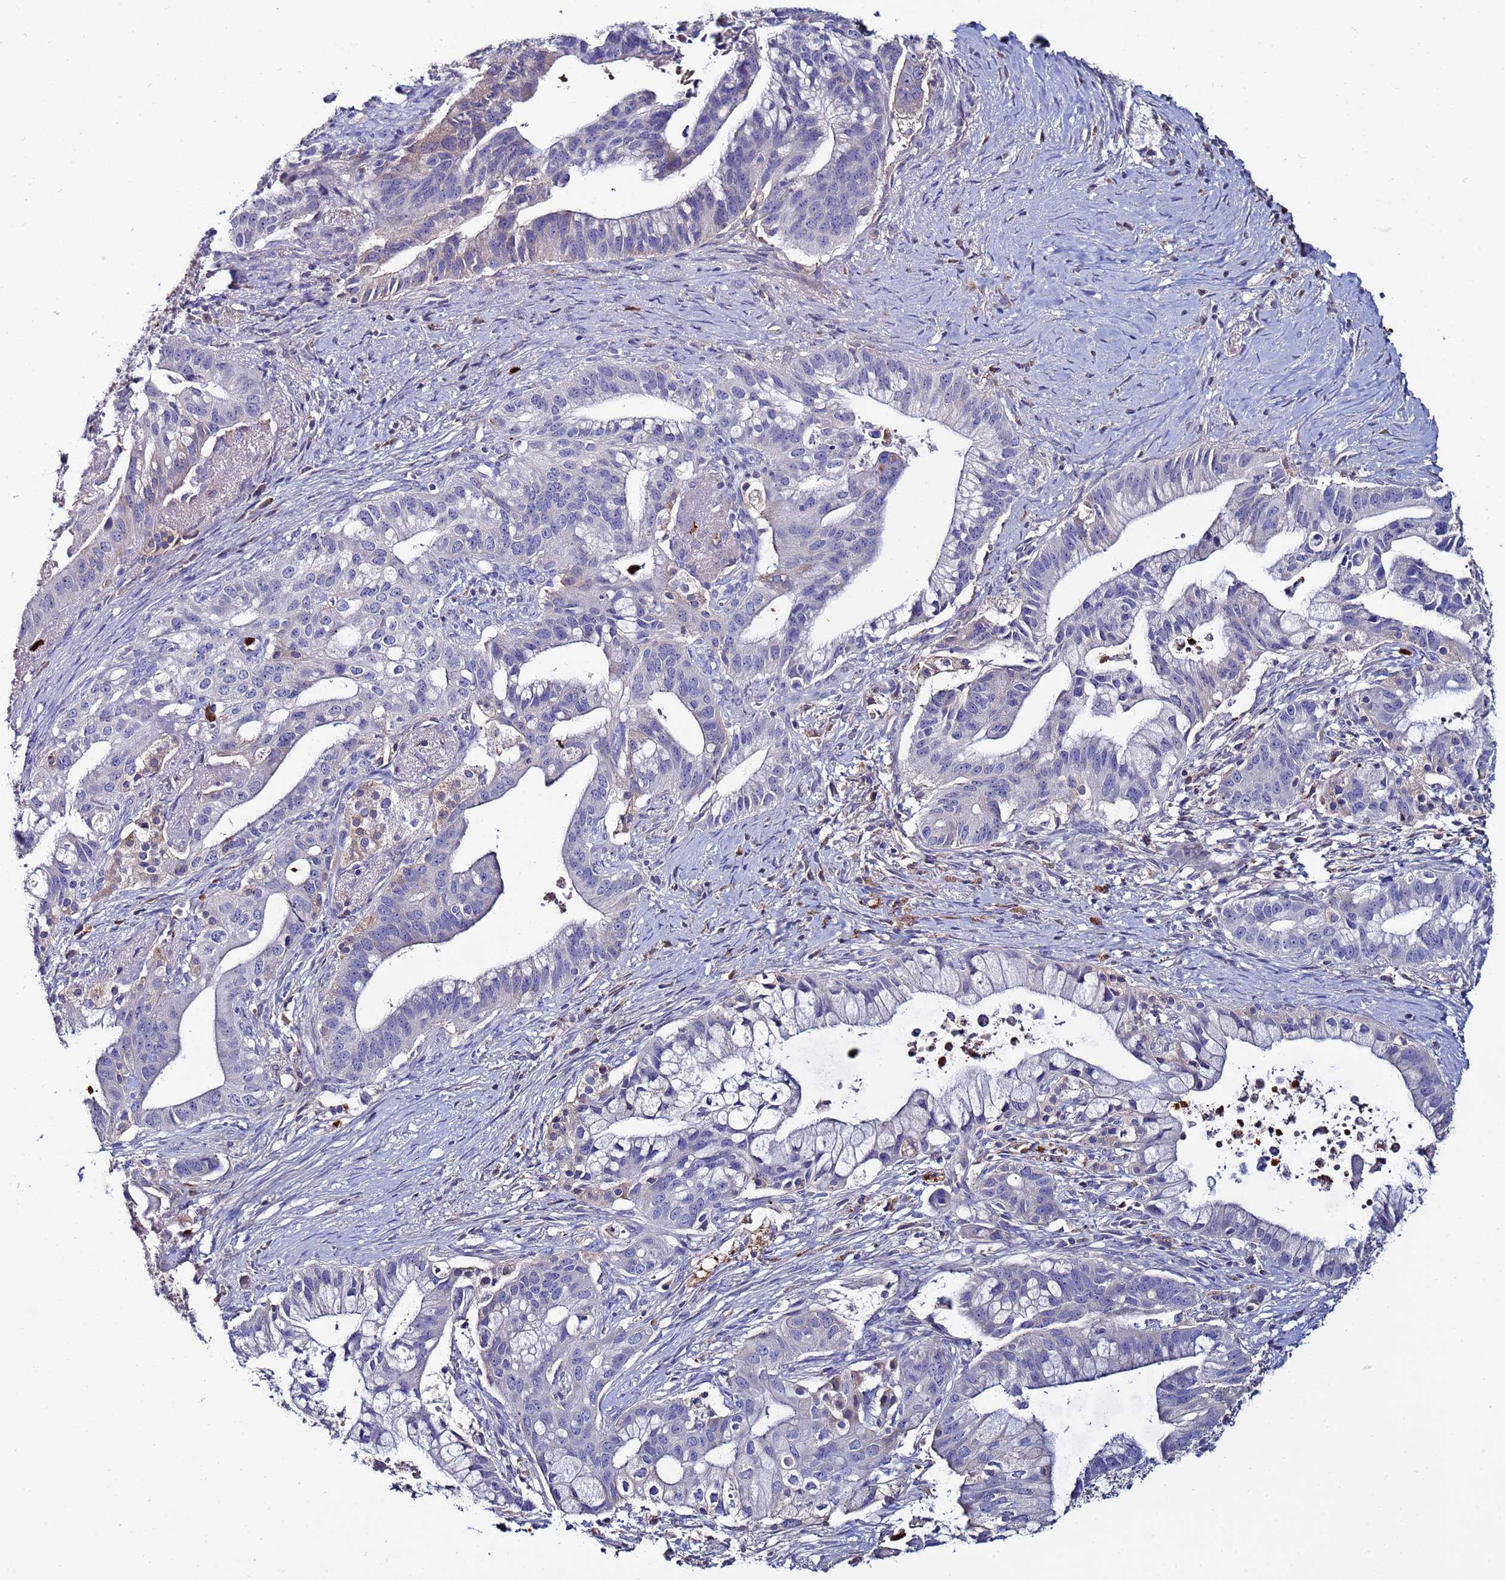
{"staining": {"intensity": "negative", "quantity": "none", "location": "none"}, "tissue": "pancreatic cancer", "cell_type": "Tumor cells", "image_type": "cancer", "snomed": [{"axis": "morphology", "description": "Adenocarcinoma, NOS"}, {"axis": "topography", "description": "Pancreas"}], "caption": "DAB immunohistochemical staining of pancreatic cancer shows no significant staining in tumor cells.", "gene": "TUBAL3", "patient": {"sex": "male", "age": 68}}